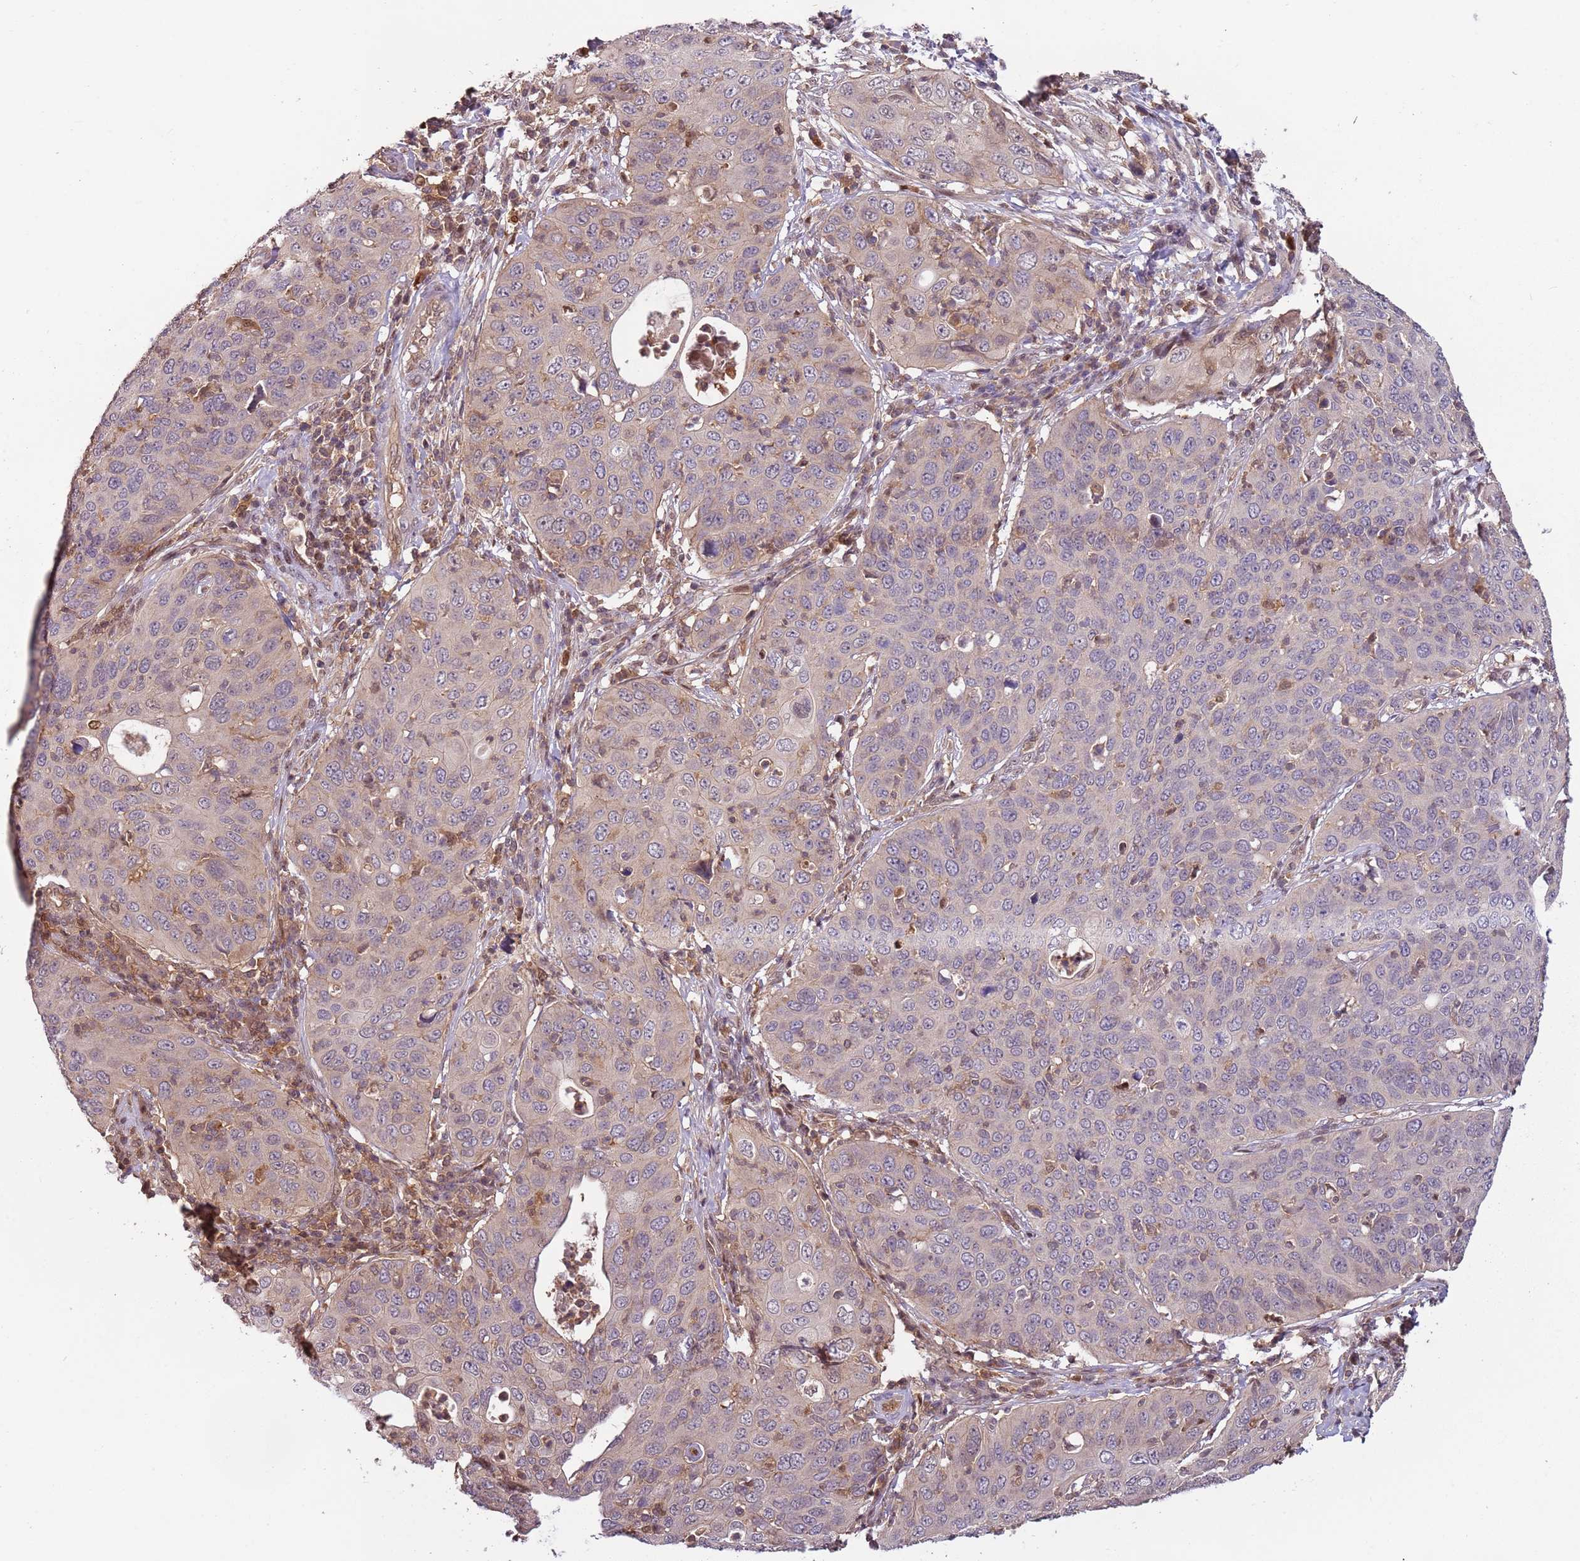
{"staining": {"intensity": "negative", "quantity": "none", "location": "none"}, "tissue": "cervical cancer", "cell_type": "Tumor cells", "image_type": "cancer", "snomed": [{"axis": "morphology", "description": "Squamous cell carcinoma, NOS"}, {"axis": "topography", "description": "Cervix"}], "caption": "Tumor cells show no significant protein positivity in cervical squamous cell carcinoma.", "gene": "GSTO2", "patient": {"sex": "female", "age": 36}}